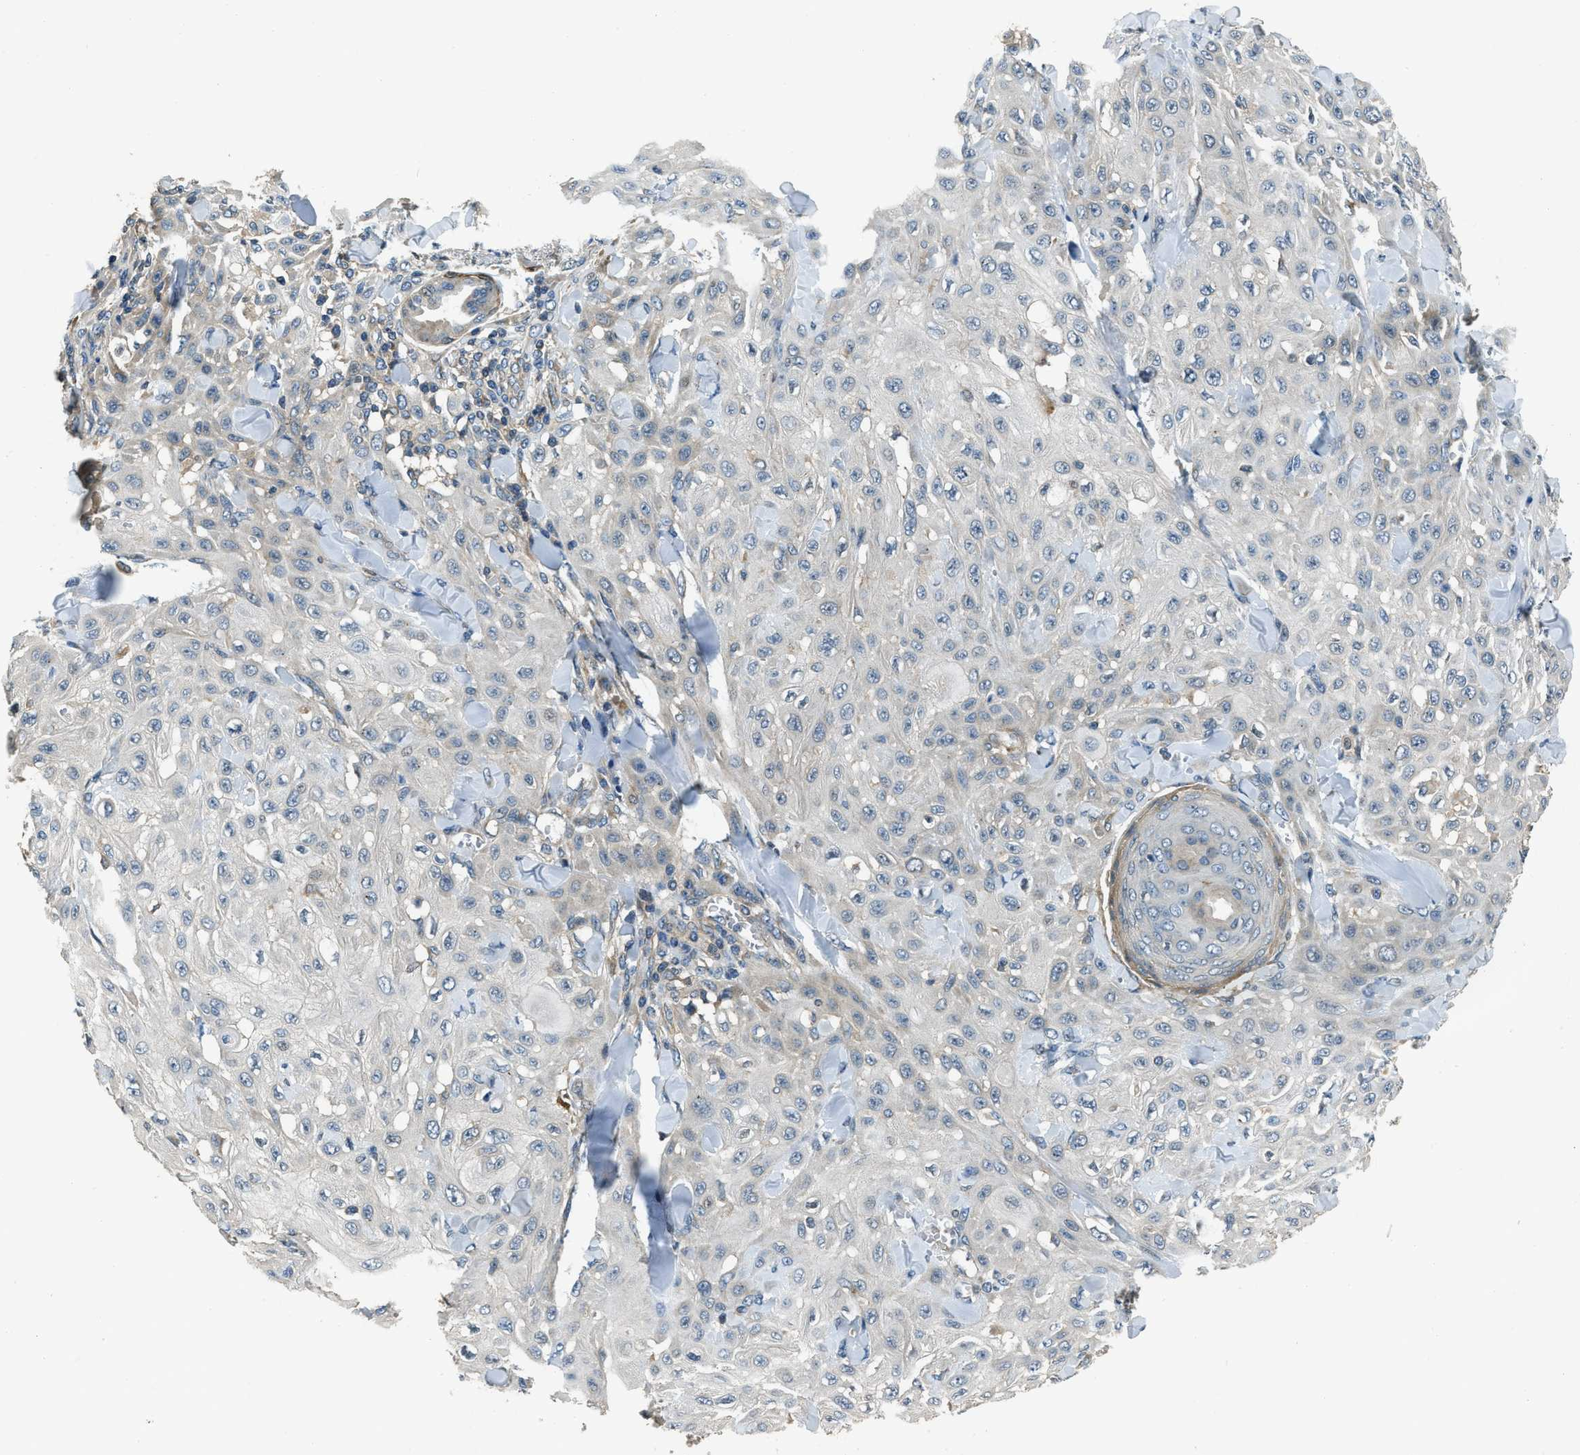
{"staining": {"intensity": "negative", "quantity": "none", "location": "none"}, "tissue": "skin cancer", "cell_type": "Tumor cells", "image_type": "cancer", "snomed": [{"axis": "morphology", "description": "Squamous cell carcinoma, NOS"}, {"axis": "topography", "description": "Skin"}], "caption": "High power microscopy image of an IHC micrograph of skin cancer (squamous cell carcinoma), revealing no significant expression in tumor cells.", "gene": "NUDCD3", "patient": {"sex": "male", "age": 24}}